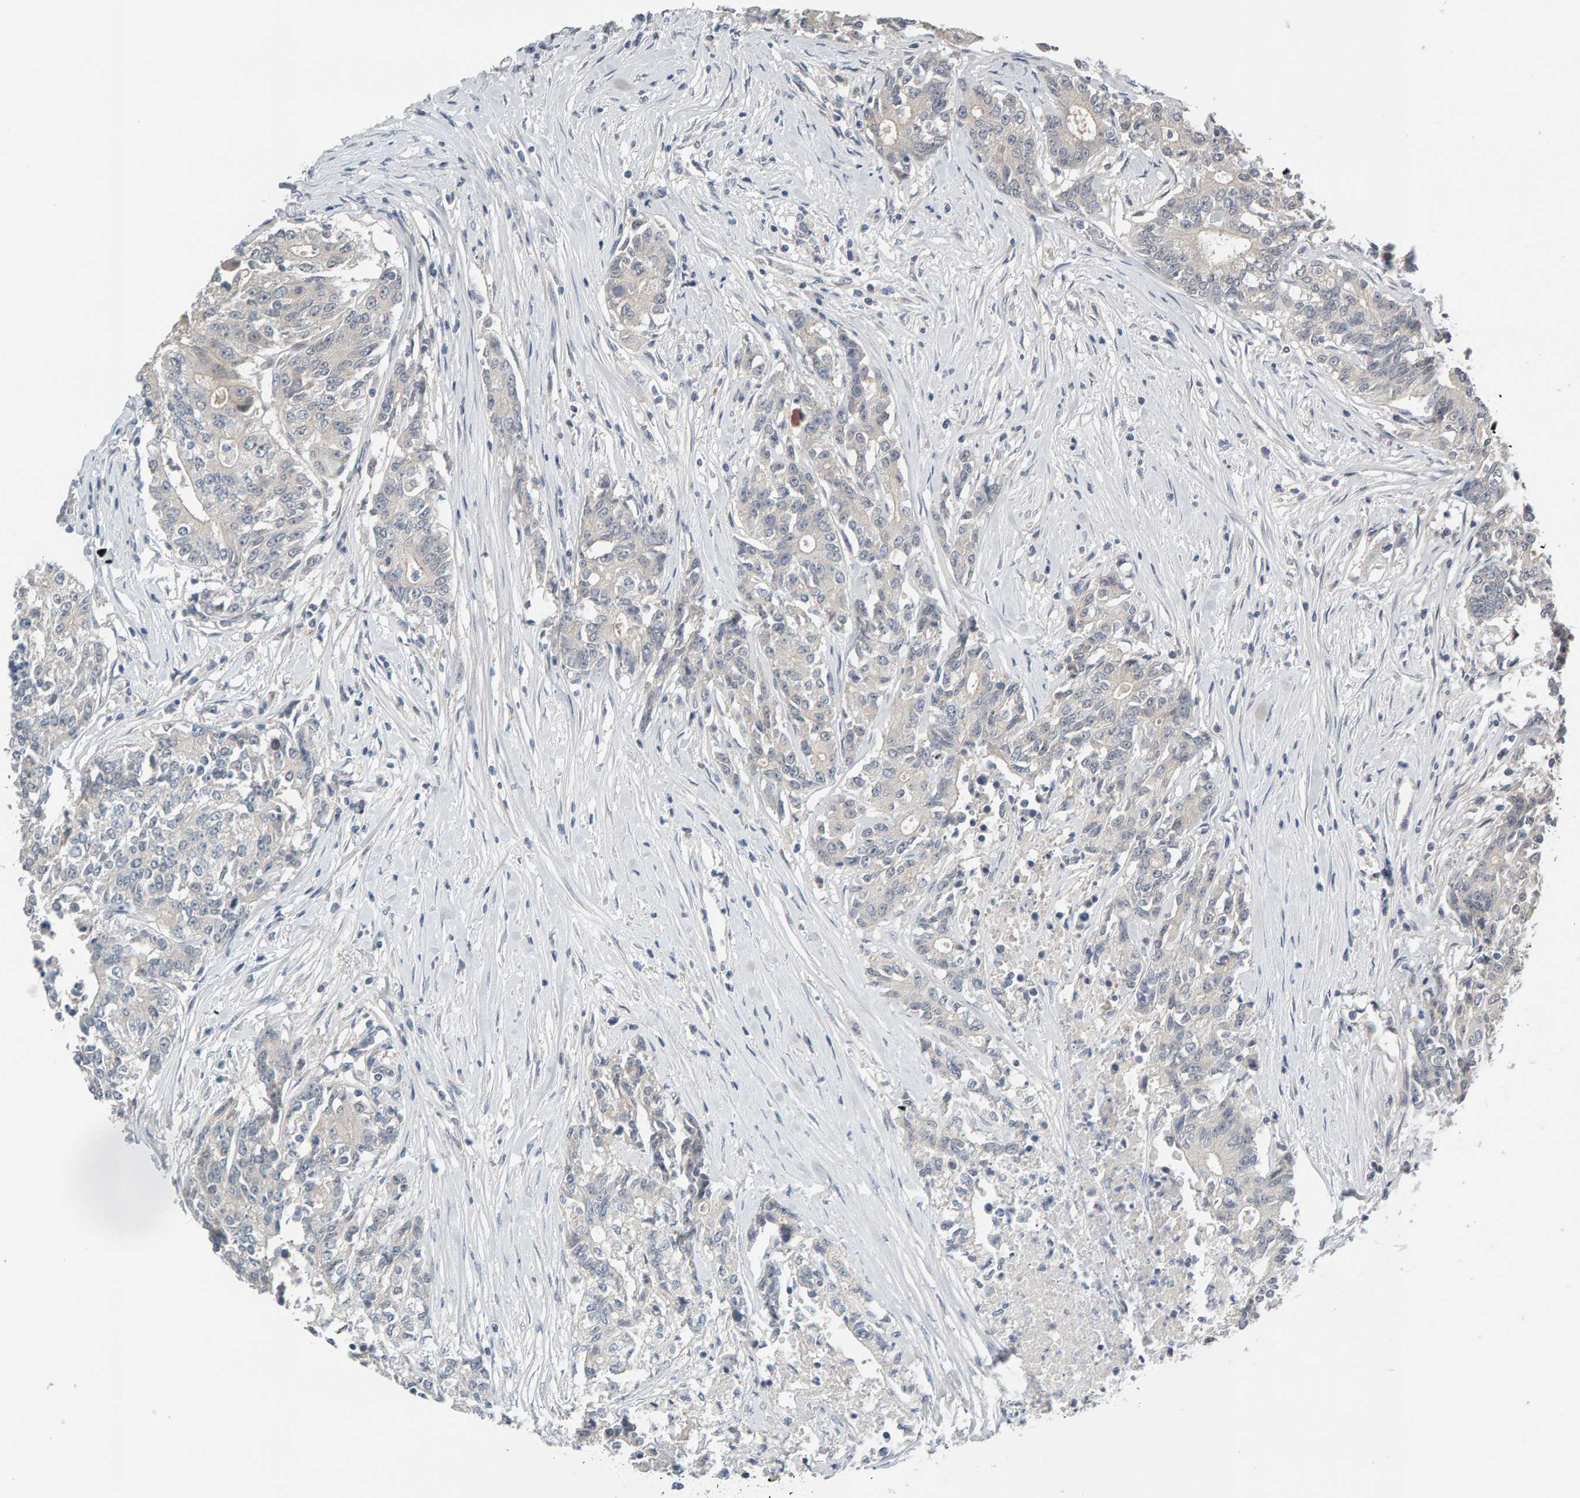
{"staining": {"intensity": "negative", "quantity": "none", "location": "none"}, "tissue": "colorectal cancer", "cell_type": "Tumor cells", "image_type": "cancer", "snomed": [{"axis": "morphology", "description": "Adenocarcinoma, NOS"}, {"axis": "topography", "description": "Colon"}], "caption": "Histopathology image shows no protein positivity in tumor cells of colorectal cancer (adenocarcinoma) tissue.", "gene": "GFUS", "patient": {"sex": "female", "age": 77}}